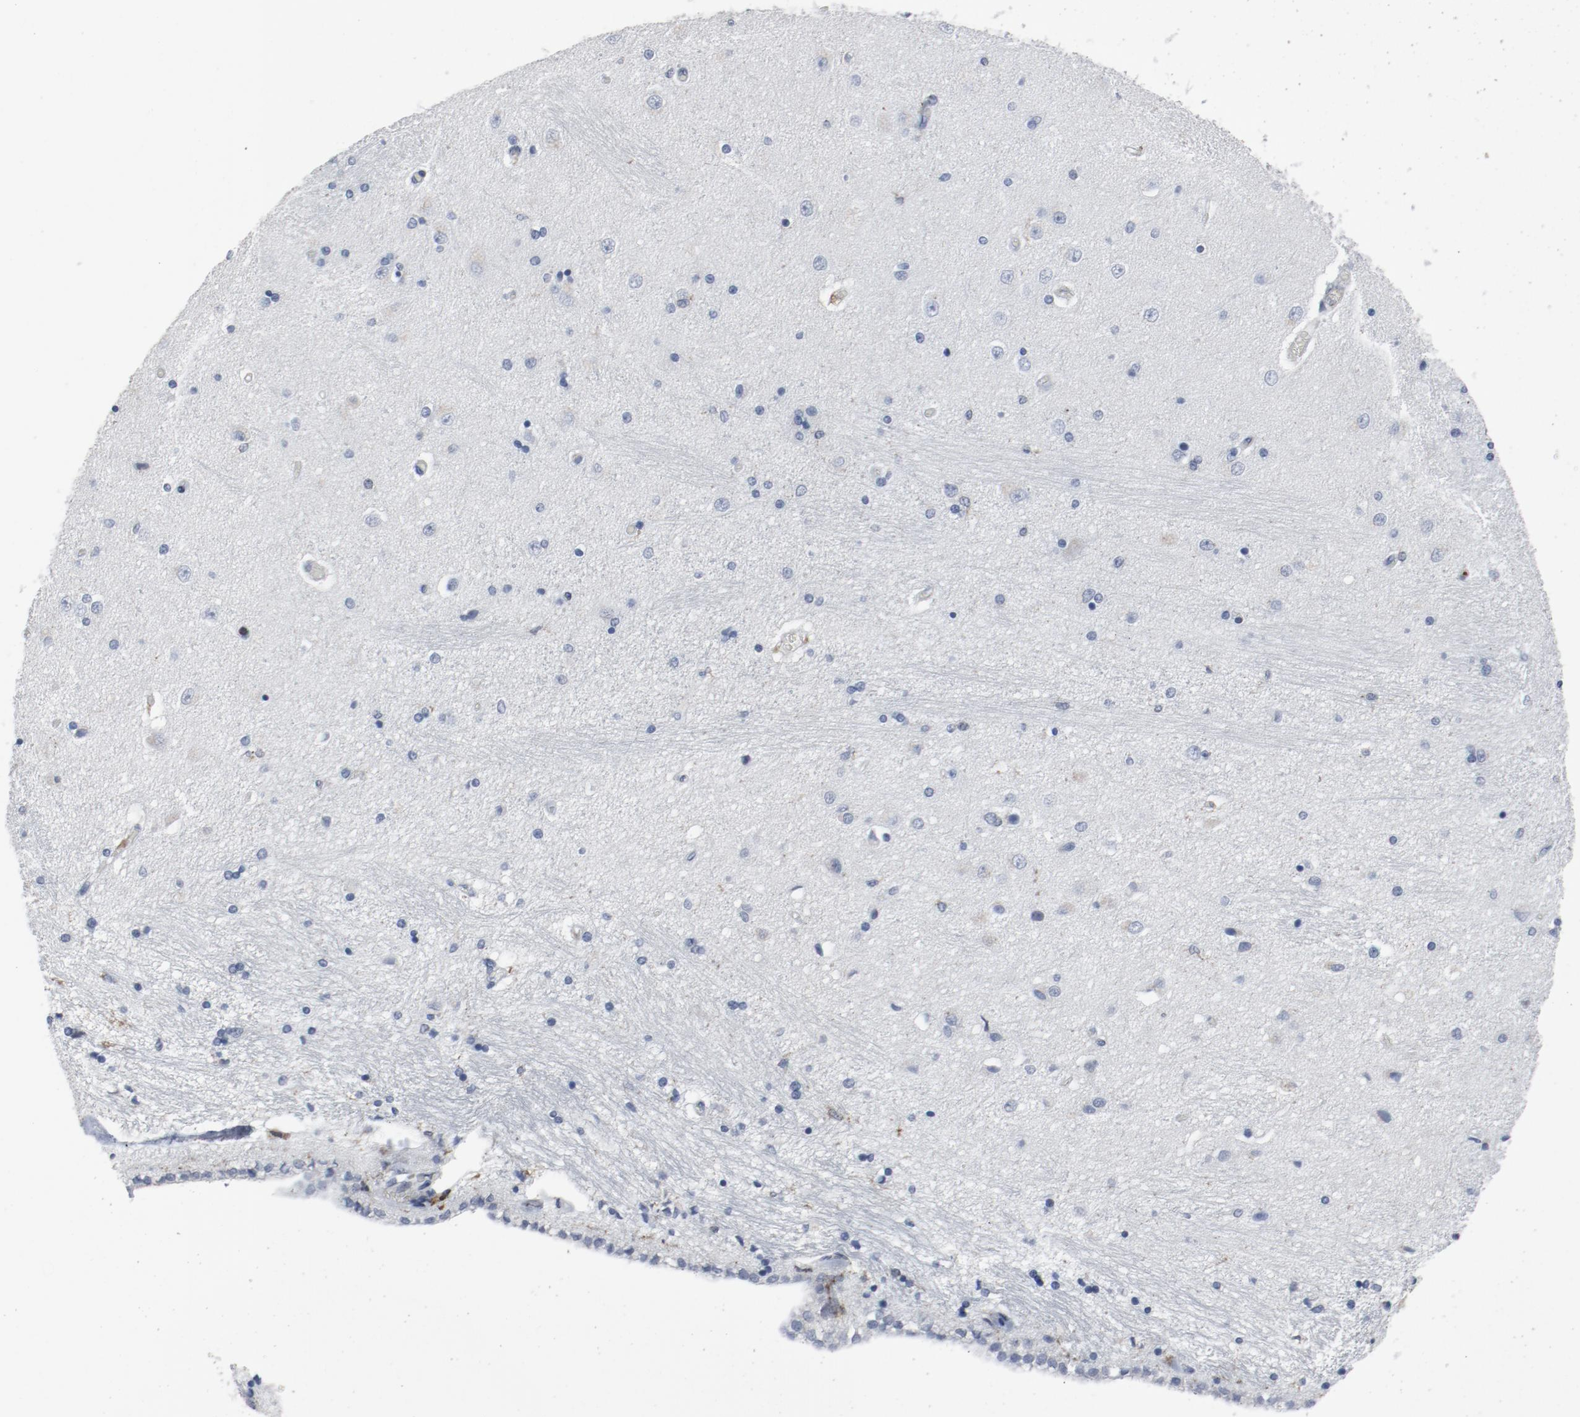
{"staining": {"intensity": "negative", "quantity": "none", "location": "none"}, "tissue": "hippocampus", "cell_type": "Glial cells", "image_type": "normal", "snomed": [{"axis": "morphology", "description": "Normal tissue, NOS"}, {"axis": "topography", "description": "Hippocampus"}], "caption": "Micrograph shows no protein staining in glial cells of normal hippocampus. (DAB (3,3'-diaminobenzidine) immunohistochemistry, high magnification).", "gene": "LCP2", "patient": {"sex": "female", "age": 54}}